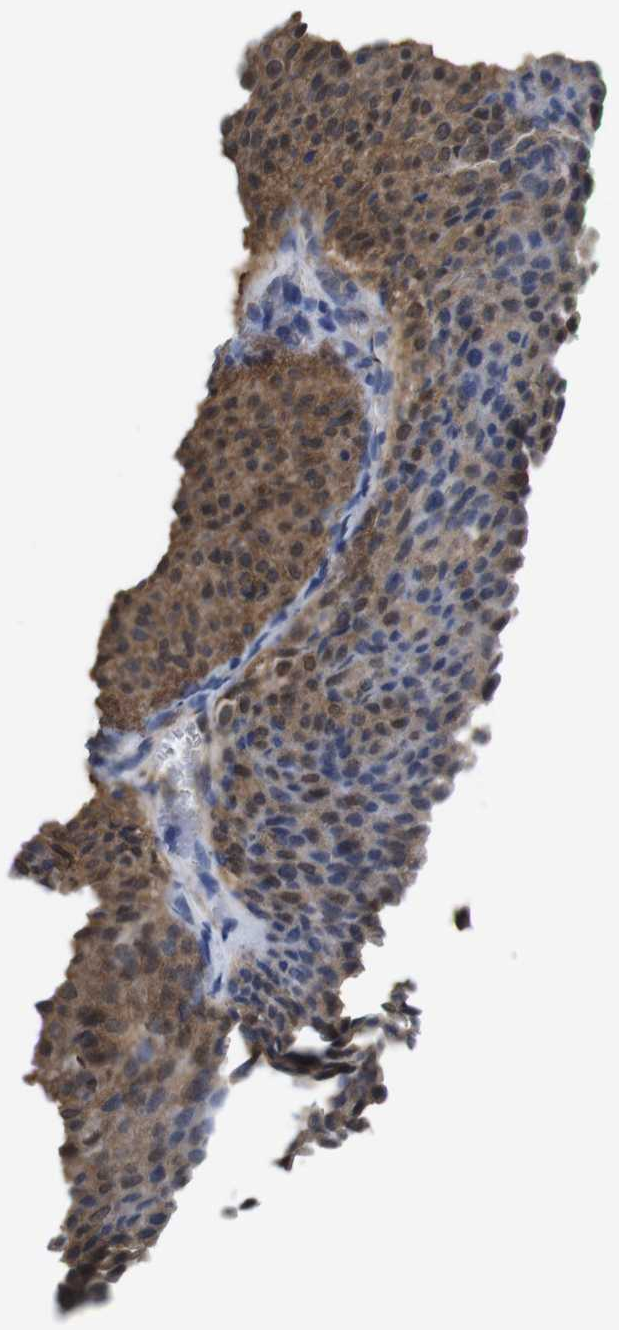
{"staining": {"intensity": "moderate", "quantity": ">75%", "location": "cytoplasmic/membranous"}, "tissue": "urothelial cancer", "cell_type": "Tumor cells", "image_type": "cancer", "snomed": [{"axis": "morphology", "description": "Urothelial carcinoma, Low grade"}, {"axis": "topography", "description": "Urinary bladder"}], "caption": "Low-grade urothelial carcinoma stained with DAB immunohistochemistry exhibits medium levels of moderate cytoplasmic/membranous expression in about >75% of tumor cells. (Brightfield microscopy of DAB IHC at high magnification).", "gene": "YWHAG", "patient": {"sex": "male", "age": 78}}